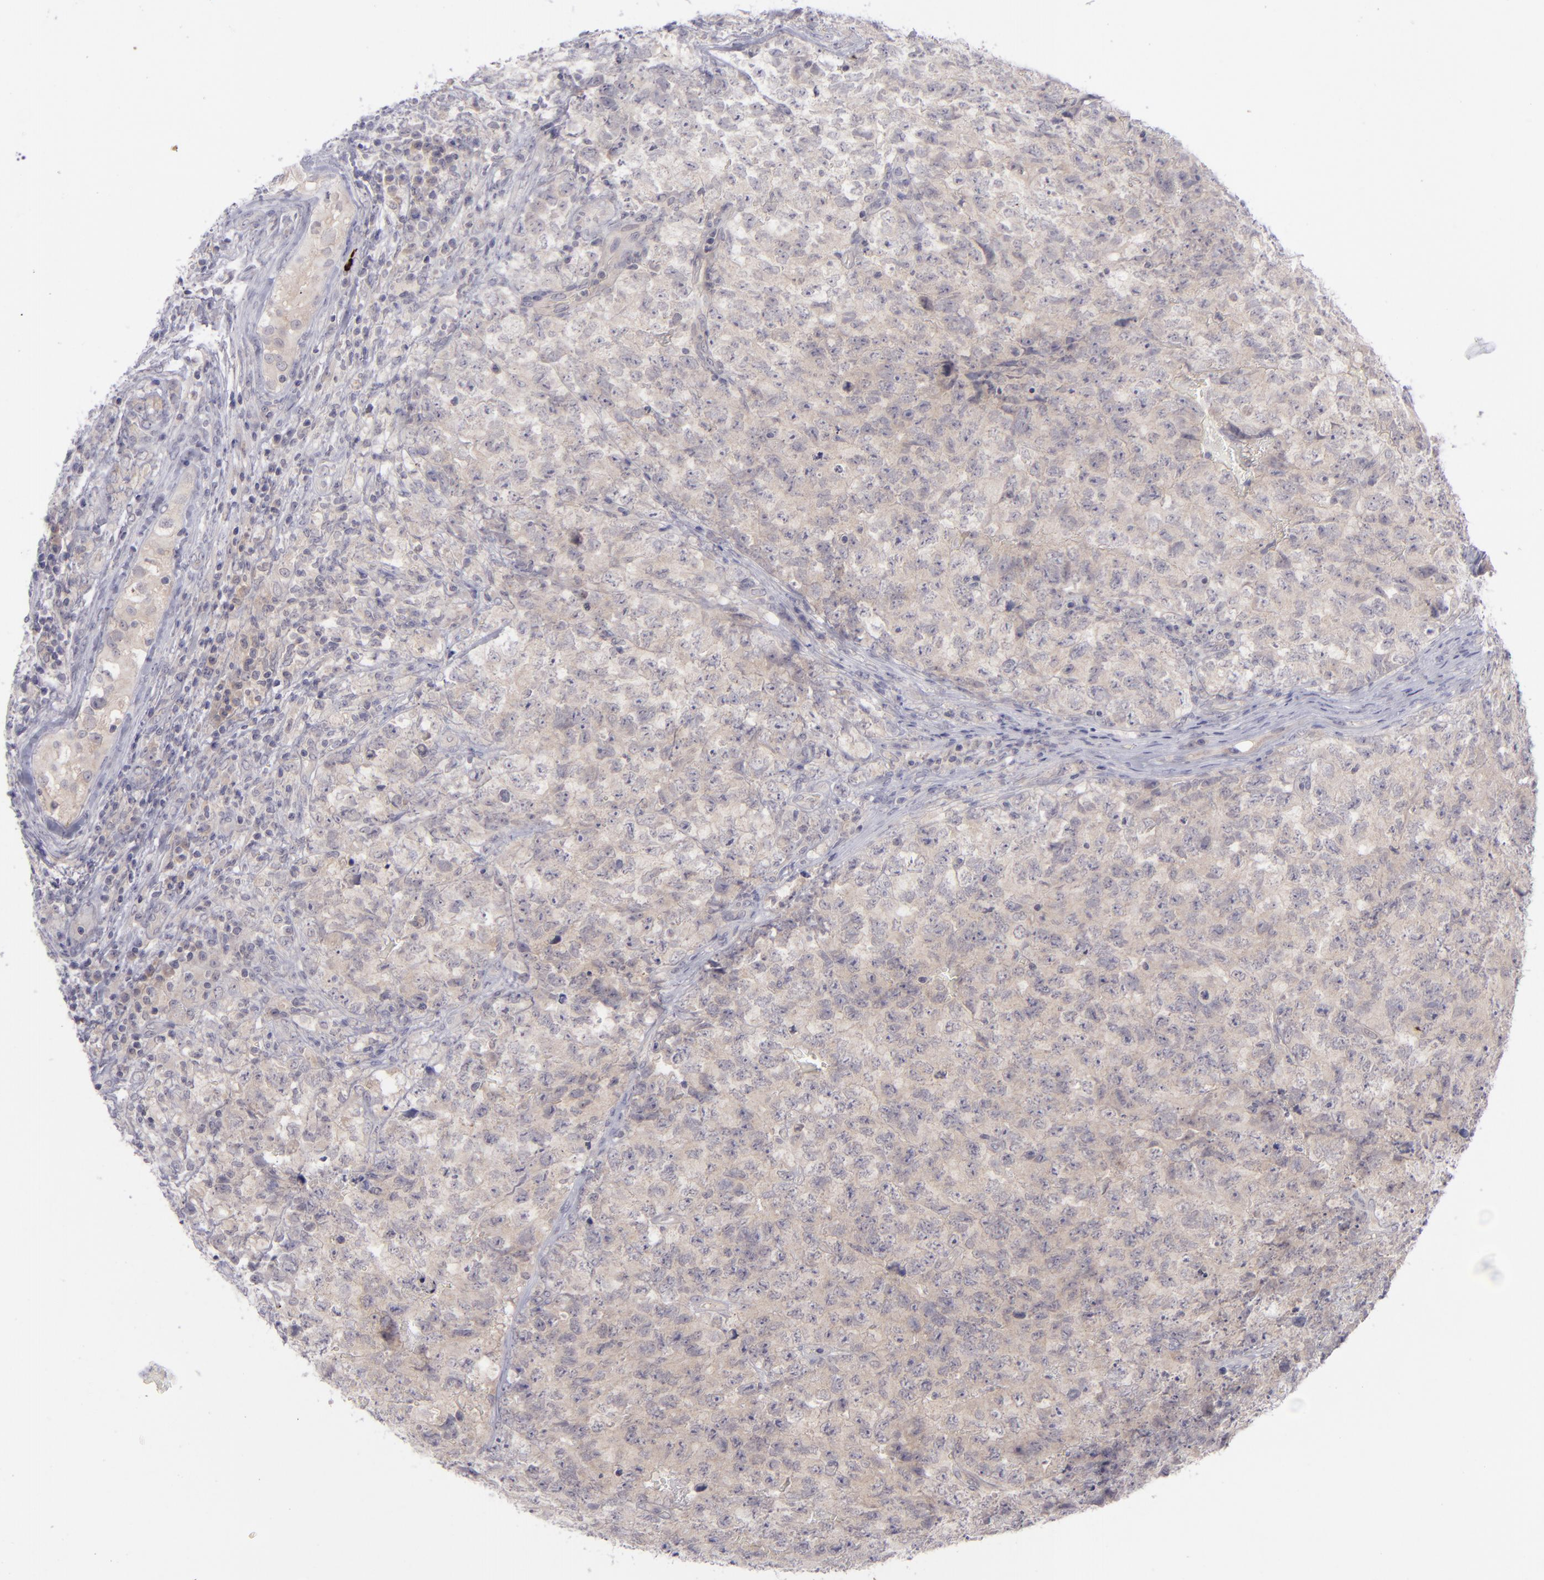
{"staining": {"intensity": "weak", "quantity": "25%-75%", "location": "cytoplasmic/membranous"}, "tissue": "testis cancer", "cell_type": "Tumor cells", "image_type": "cancer", "snomed": [{"axis": "morphology", "description": "Carcinoma, Embryonal, NOS"}, {"axis": "topography", "description": "Testis"}], "caption": "DAB immunohistochemical staining of embryonal carcinoma (testis) displays weak cytoplasmic/membranous protein expression in about 25%-75% of tumor cells.", "gene": "EVPL", "patient": {"sex": "male", "age": 31}}